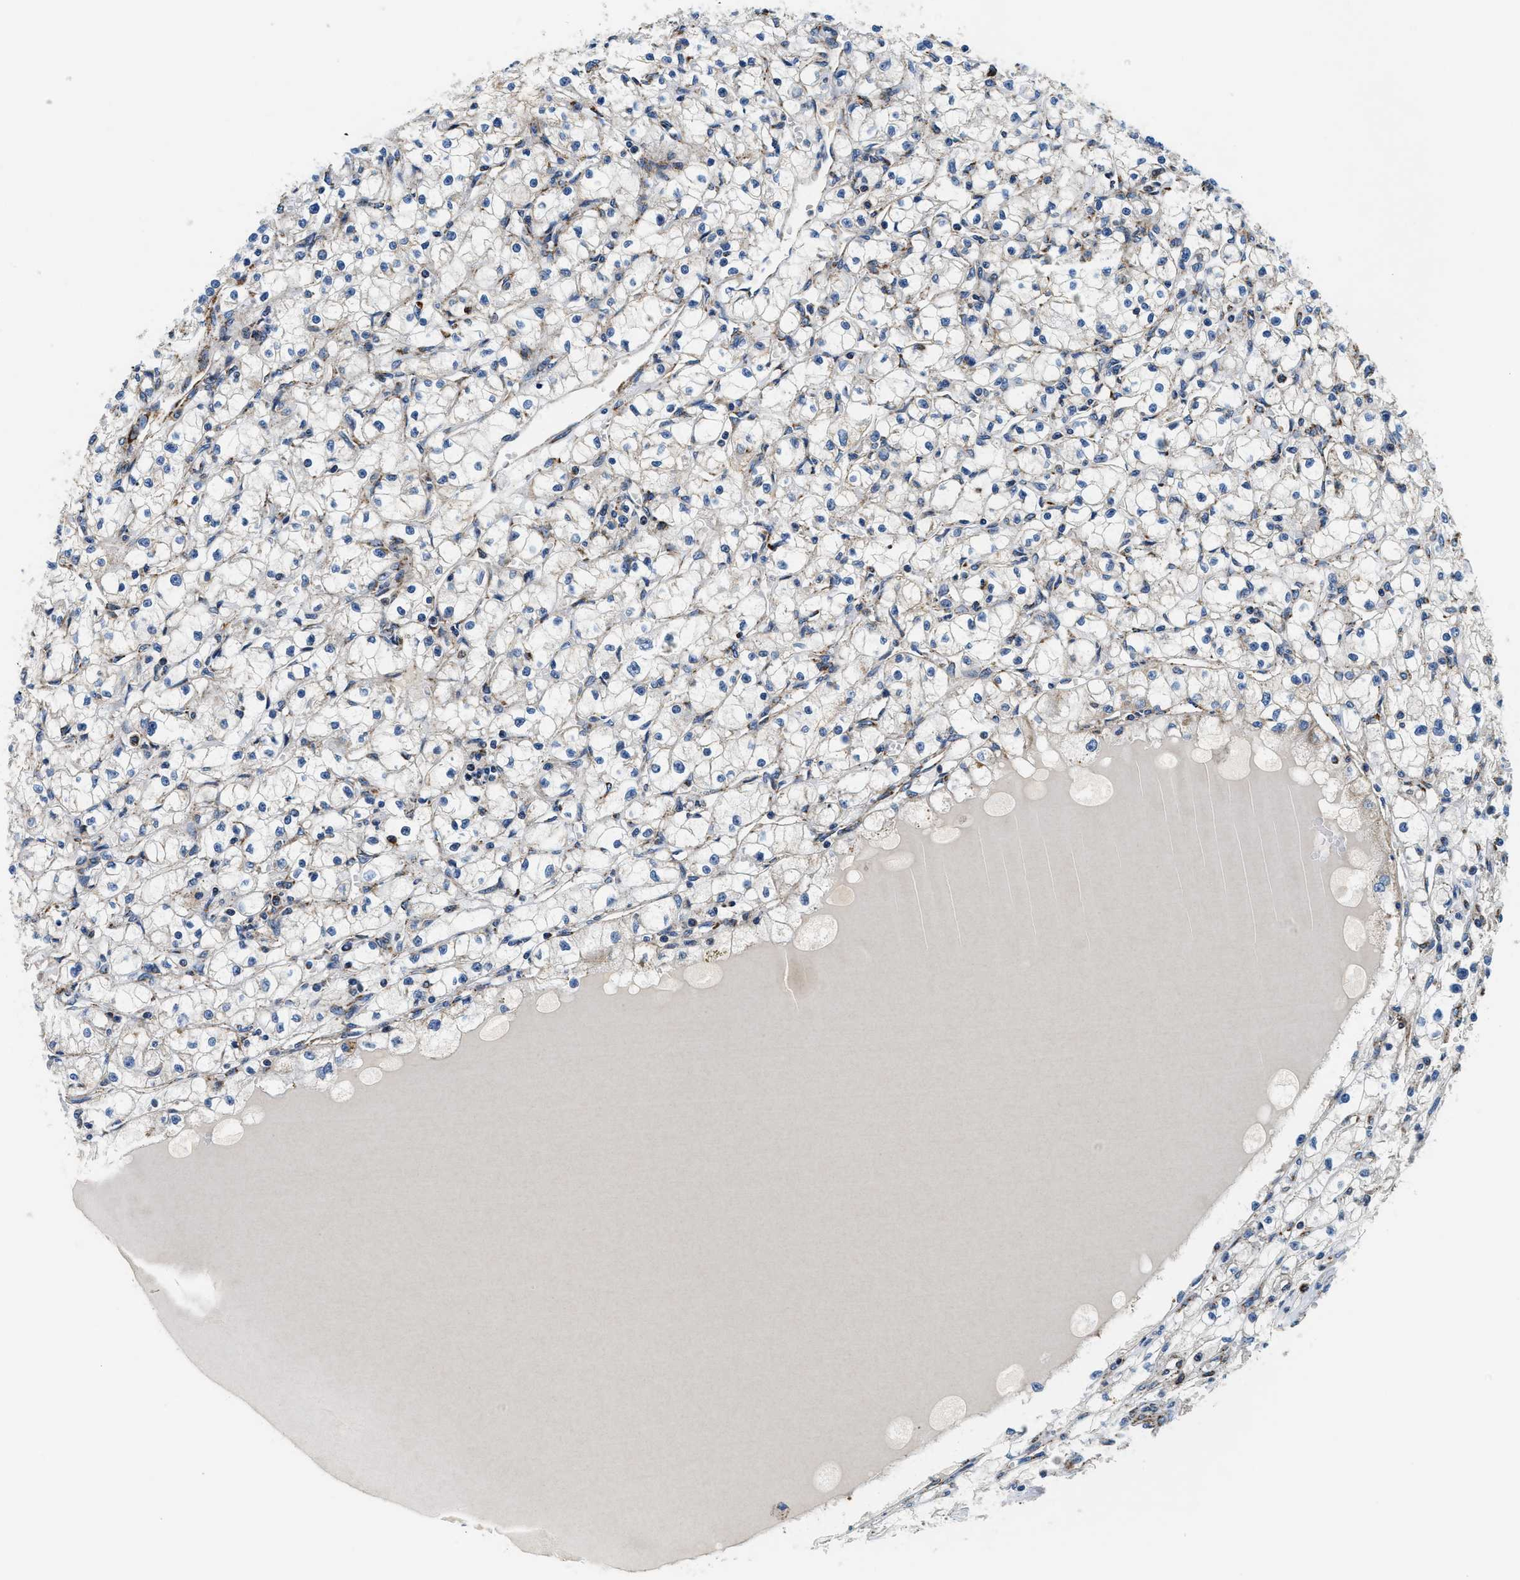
{"staining": {"intensity": "negative", "quantity": "none", "location": "none"}, "tissue": "renal cancer", "cell_type": "Tumor cells", "image_type": "cancer", "snomed": [{"axis": "morphology", "description": "Adenocarcinoma, NOS"}, {"axis": "topography", "description": "Kidney"}], "caption": "Human renal cancer (adenocarcinoma) stained for a protein using immunohistochemistry exhibits no positivity in tumor cells.", "gene": "SAMD4B", "patient": {"sex": "male", "age": 56}}